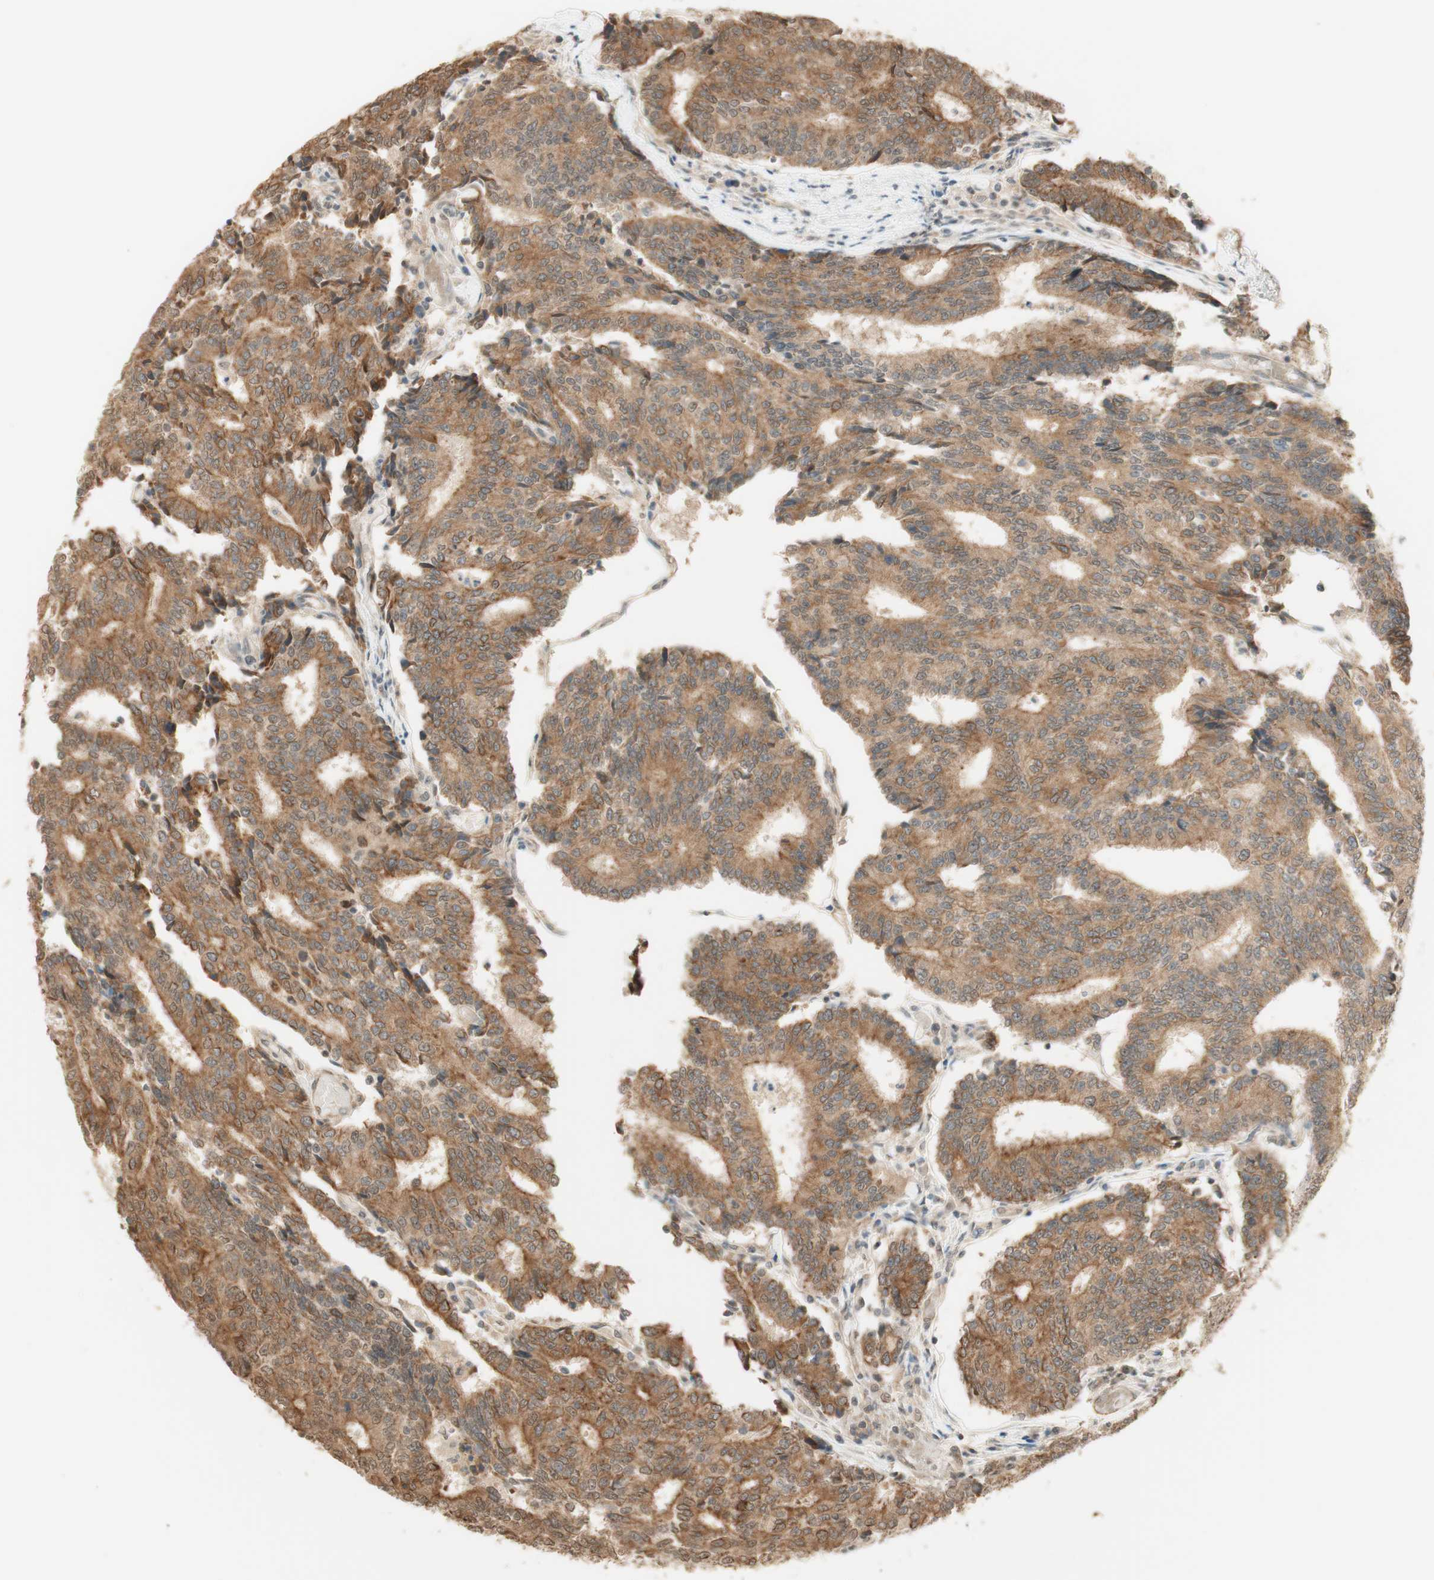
{"staining": {"intensity": "moderate", "quantity": ">75%", "location": "cytoplasmic/membranous"}, "tissue": "prostate cancer", "cell_type": "Tumor cells", "image_type": "cancer", "snomed": [{"axis": "morphology", "description": "Normal tissue, NOS"}, {"axis": "morphology", "description": "Adenocarcinoma, High grade"}, {"axis": "topography", "description": "Prostate"}, {"axis": "topography", "description": "Seminal veicle"}], "caption": "Immunohistochemical staining of prostate cancer demonstrates moderate cytoplasmic/membranous protein expression in about >75% of tumor cells.", "gene": "SPINT2", "patient": {"sex": "male", "age": 55}}